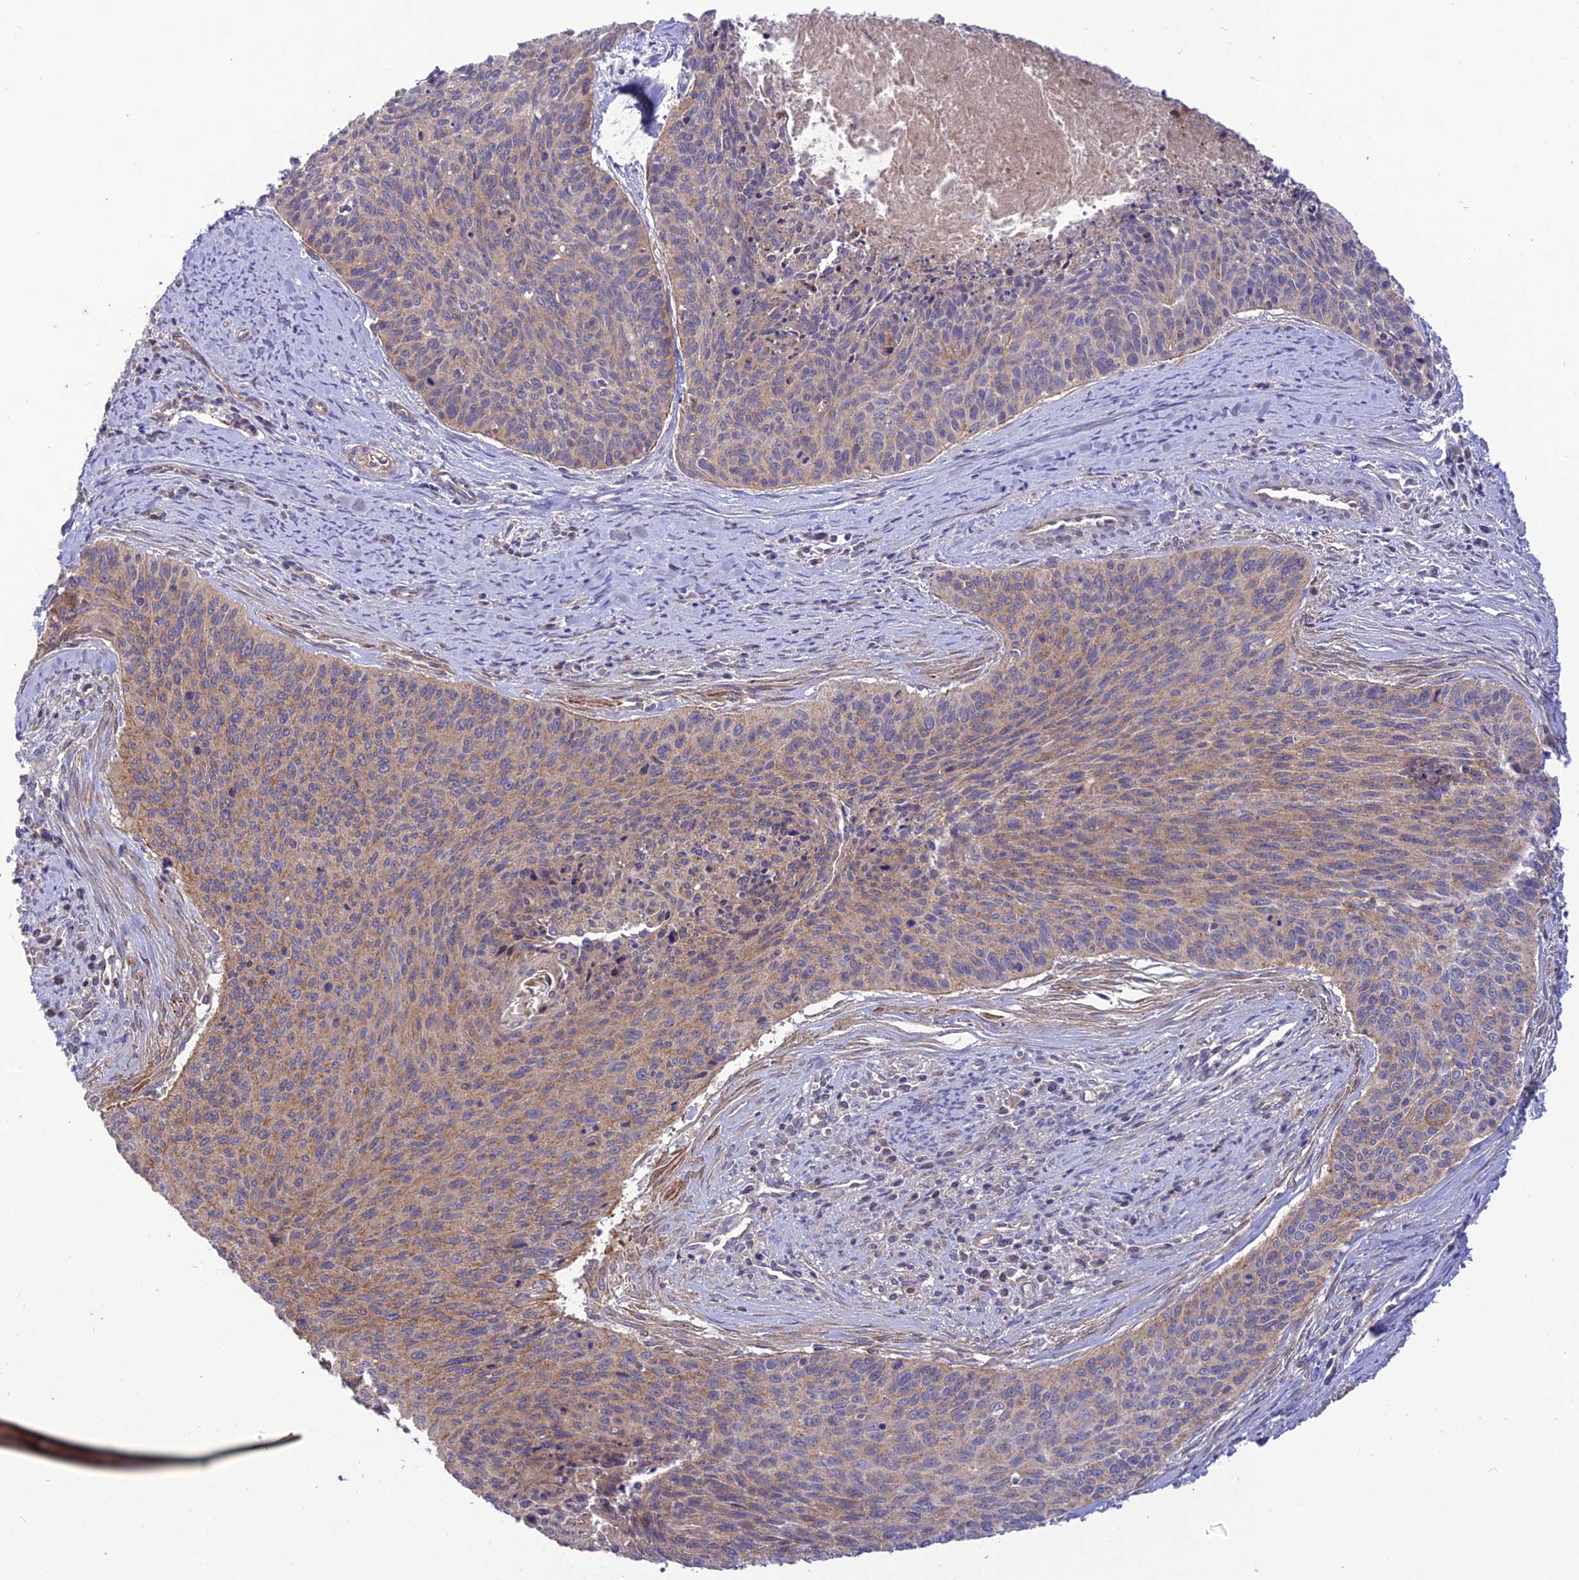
{"staining": {"intensity": "weak", "quantity": "25%-75%", "location": "cytoplasmic/membranous"}, "tissue": "cervical cancer", "cell_type": "Tumor cells", "image_type": "cancer", "snomed": [{"axis": "morphology", "description": "Squamous cell carcinoma, NOS"}, {"axis": "topography", "description": "Cervix"}], "caption": "The immunohistochemical stain shows weak cytoplasmic/membranous positivity in tumor cells of cervical cancer tissue. The protein of interest is shown in brown color, while the nuclei are stained blue.", "gene": "FCHSD1", "patient": {"sex": "female", "age": 55}}